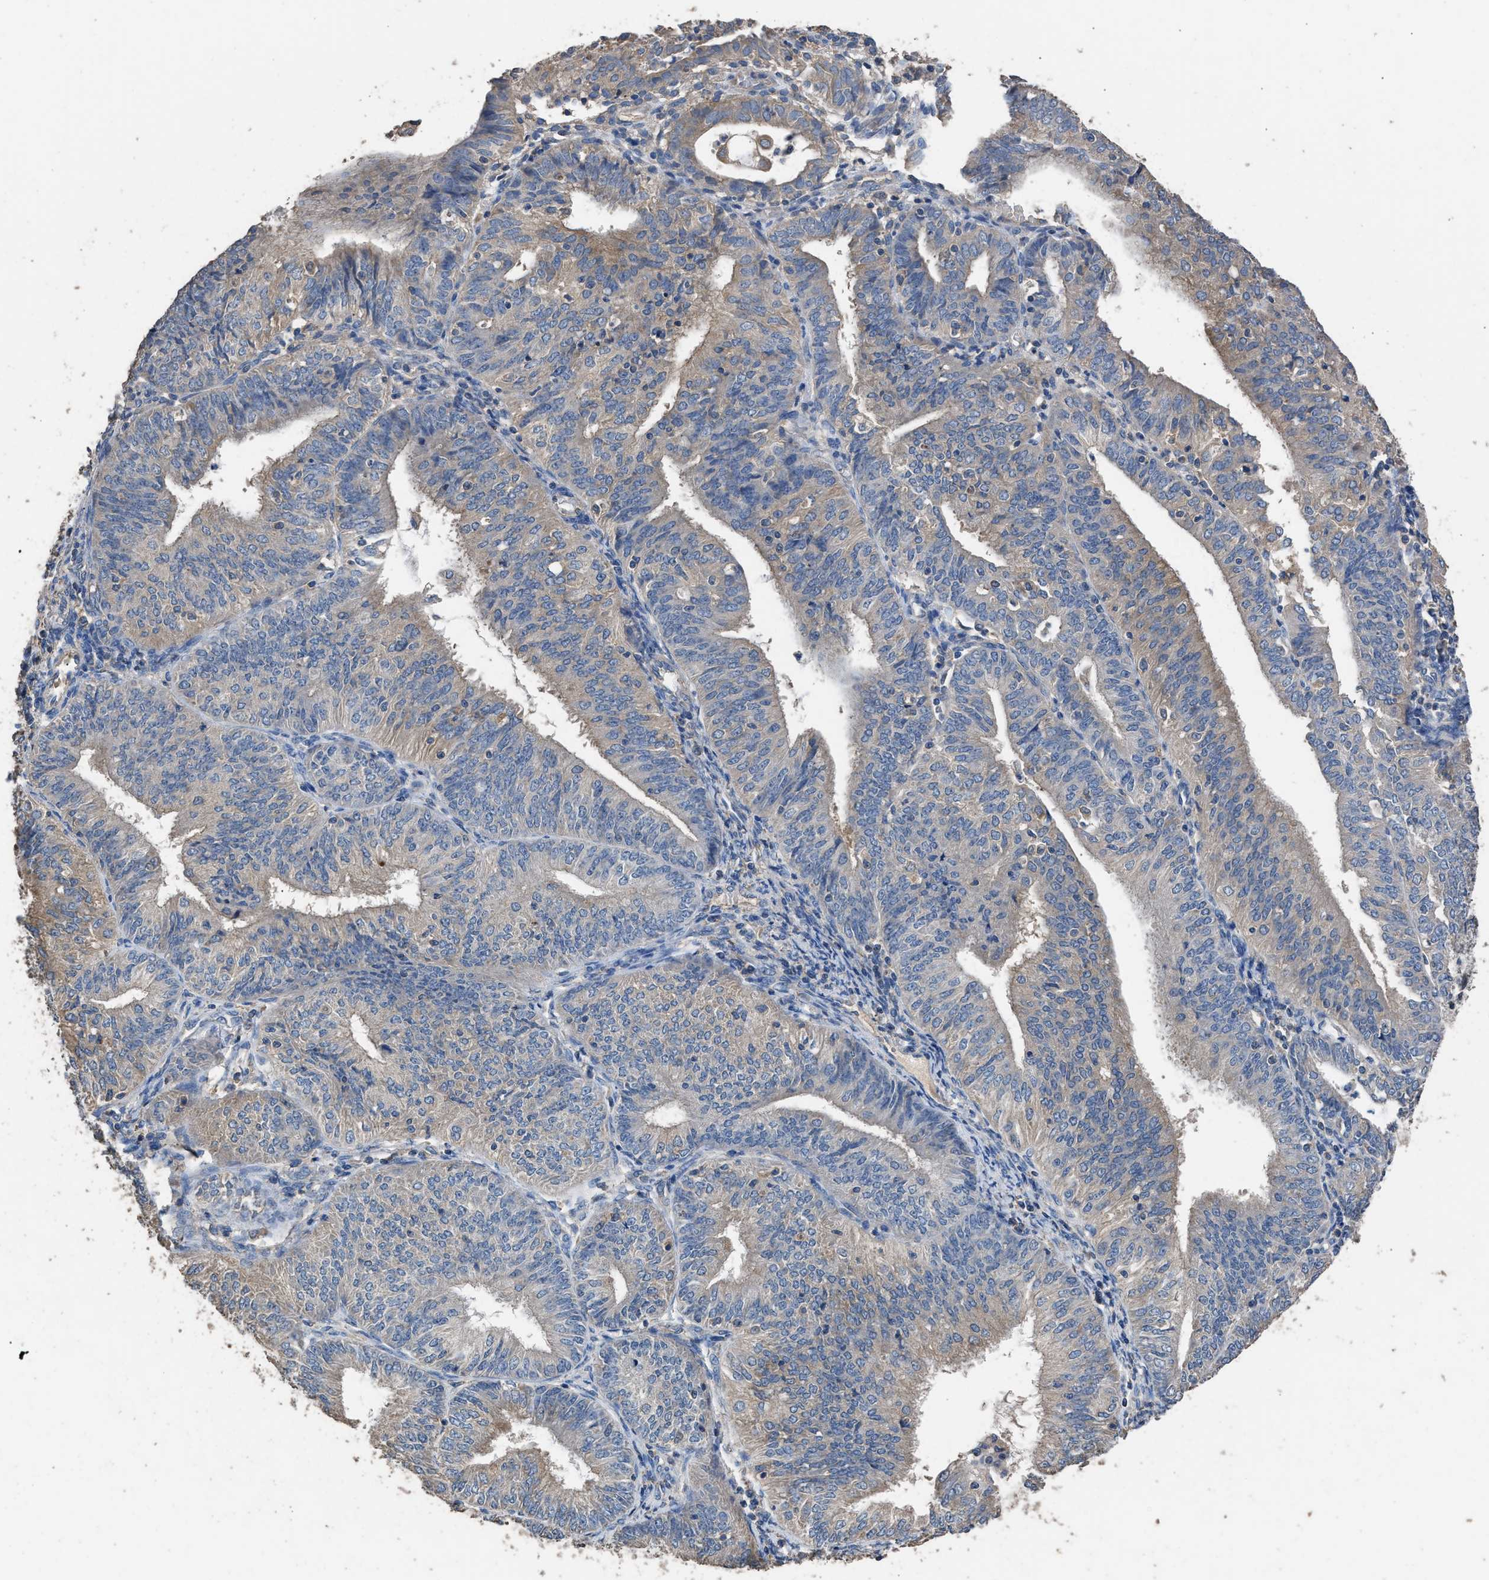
{"staining": {"intensity": "weak", "quantity": "<25%", "location": "cytoplasmic/membranous"}, "tissue": "endometrial cancer", "cell_type": "Tumor cells", "image_type": "cancer", "snomed": [{"axis": "morphology", "description": "Adenocarcinoma, NOS"}, {"axis": "topography", "description": "Endometrium"}], "caption": "IHC of endometrial cancer (adenocarcinoma) reveals no expression in tumor cells.", "gene": "ITSN1", "patient": {"sex": "female", "age": 58}}